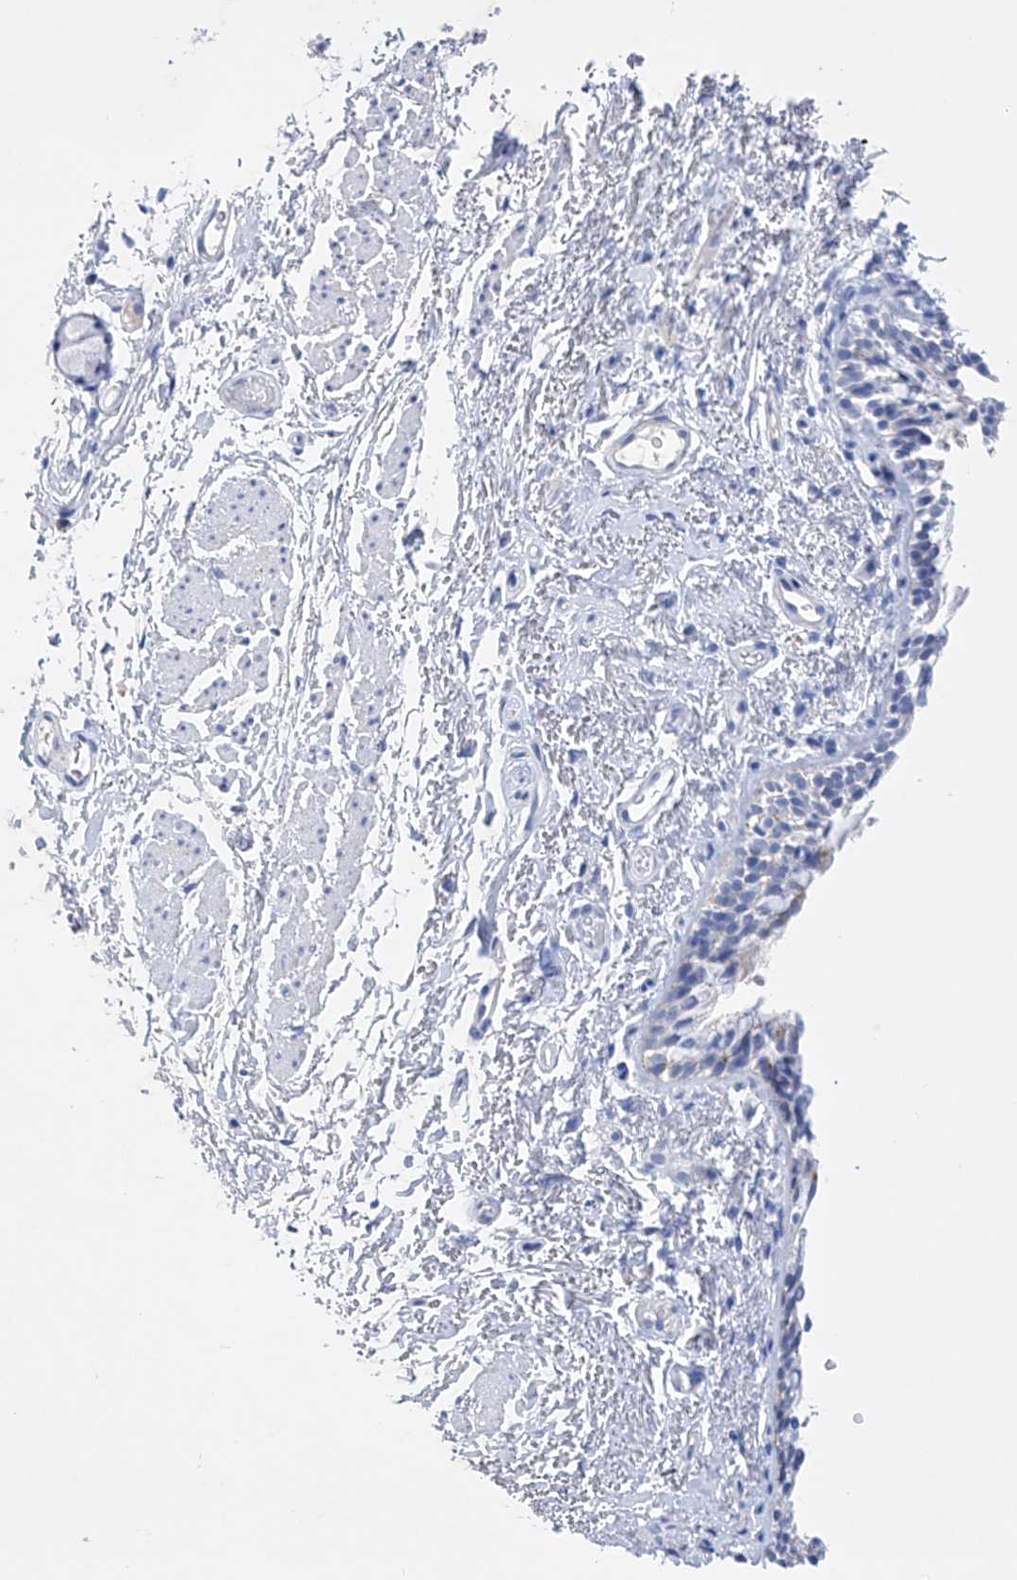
{"staining": {"intensity": "negative", "quantity": "none", "location": "none"}, "tissue": "bronchus", "cell_type": "Respiratory epithelial cells", "image_type": "normal", "snomed": [{"axis": "morphology", "description": "Normal tissue, NOS"}, {"axis": "topography", "description": "Cartilage tissue"}, {"axis": "topography", "description": "Bronchus"}], "caption": "Protein analysis of unremarkable bronchus displays no significant positivity in respiratory epithelial cells. (Brightfield microscopy of DAB (3,3'-diaminobenzidine) immunohistochemistry (IHC) at high magnification).", "gene": "LURAP1", "patient": {"sex": "female", "age": 73}}